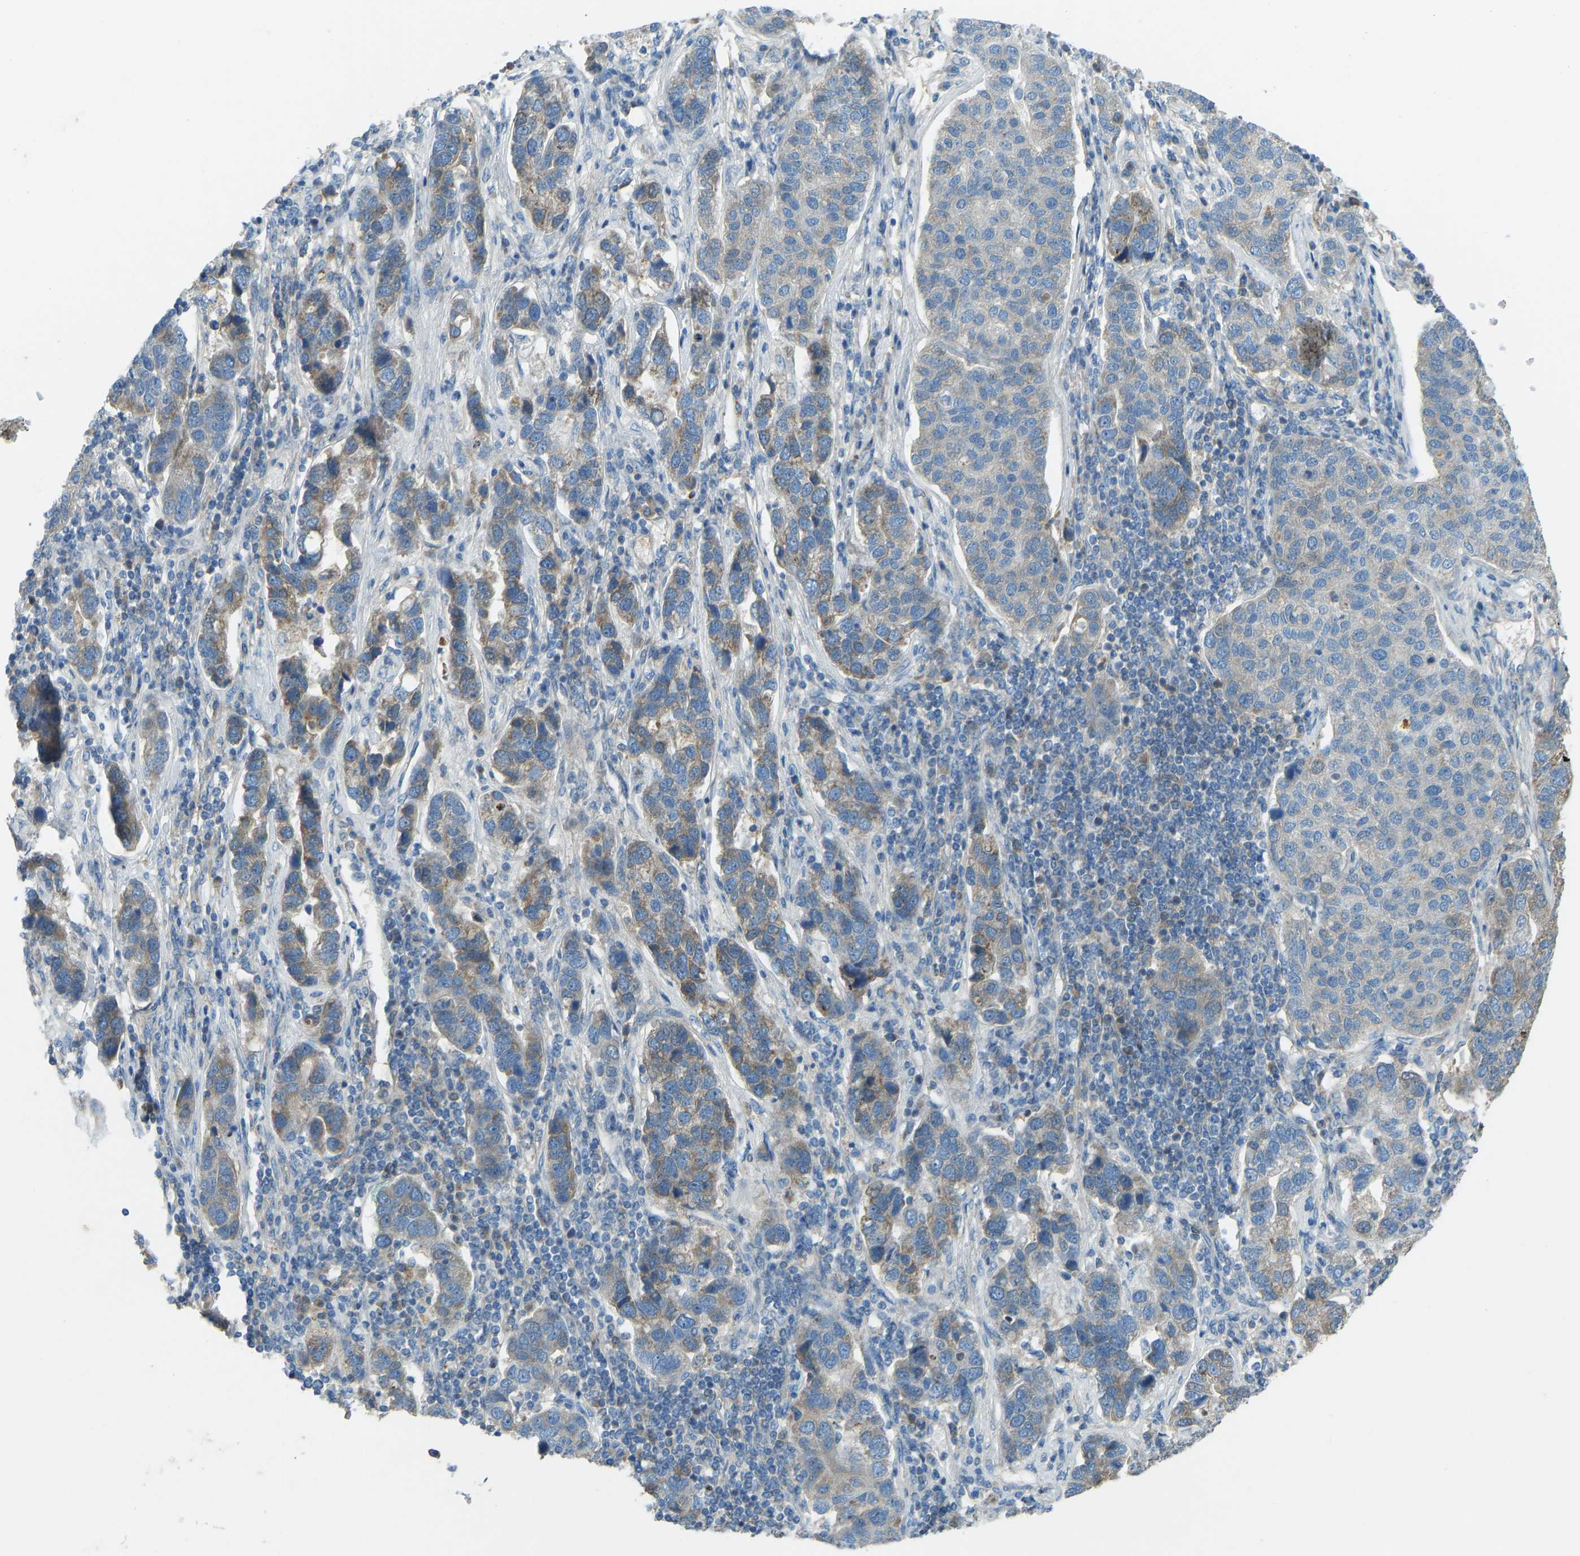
{"staining": {"intensity": "moderate", "quantity": "25%-75%", "location": "cytoplasmic/membranous"}, "tissue": "pancreatic cancer", "cell_type": "Tumor cells", "image_type": "cancer", "snomed": [{"axis": "morphology", "description": "Adenocarcinoma, NOS"}, {"axis": "topography", "description": "Pancreas"}], "caption": "The image reveals a brown stain indicating the presence of a protein in the cytoplasmic/membranous of tumor cells in adenocarcinoma (pancreatic). Immunohistochemistry (ihc) stains the protein of interest in brown and the nuclei are stained blue.", "gene": "STAU2", "patient": {"sex": "female", "age": 61}}